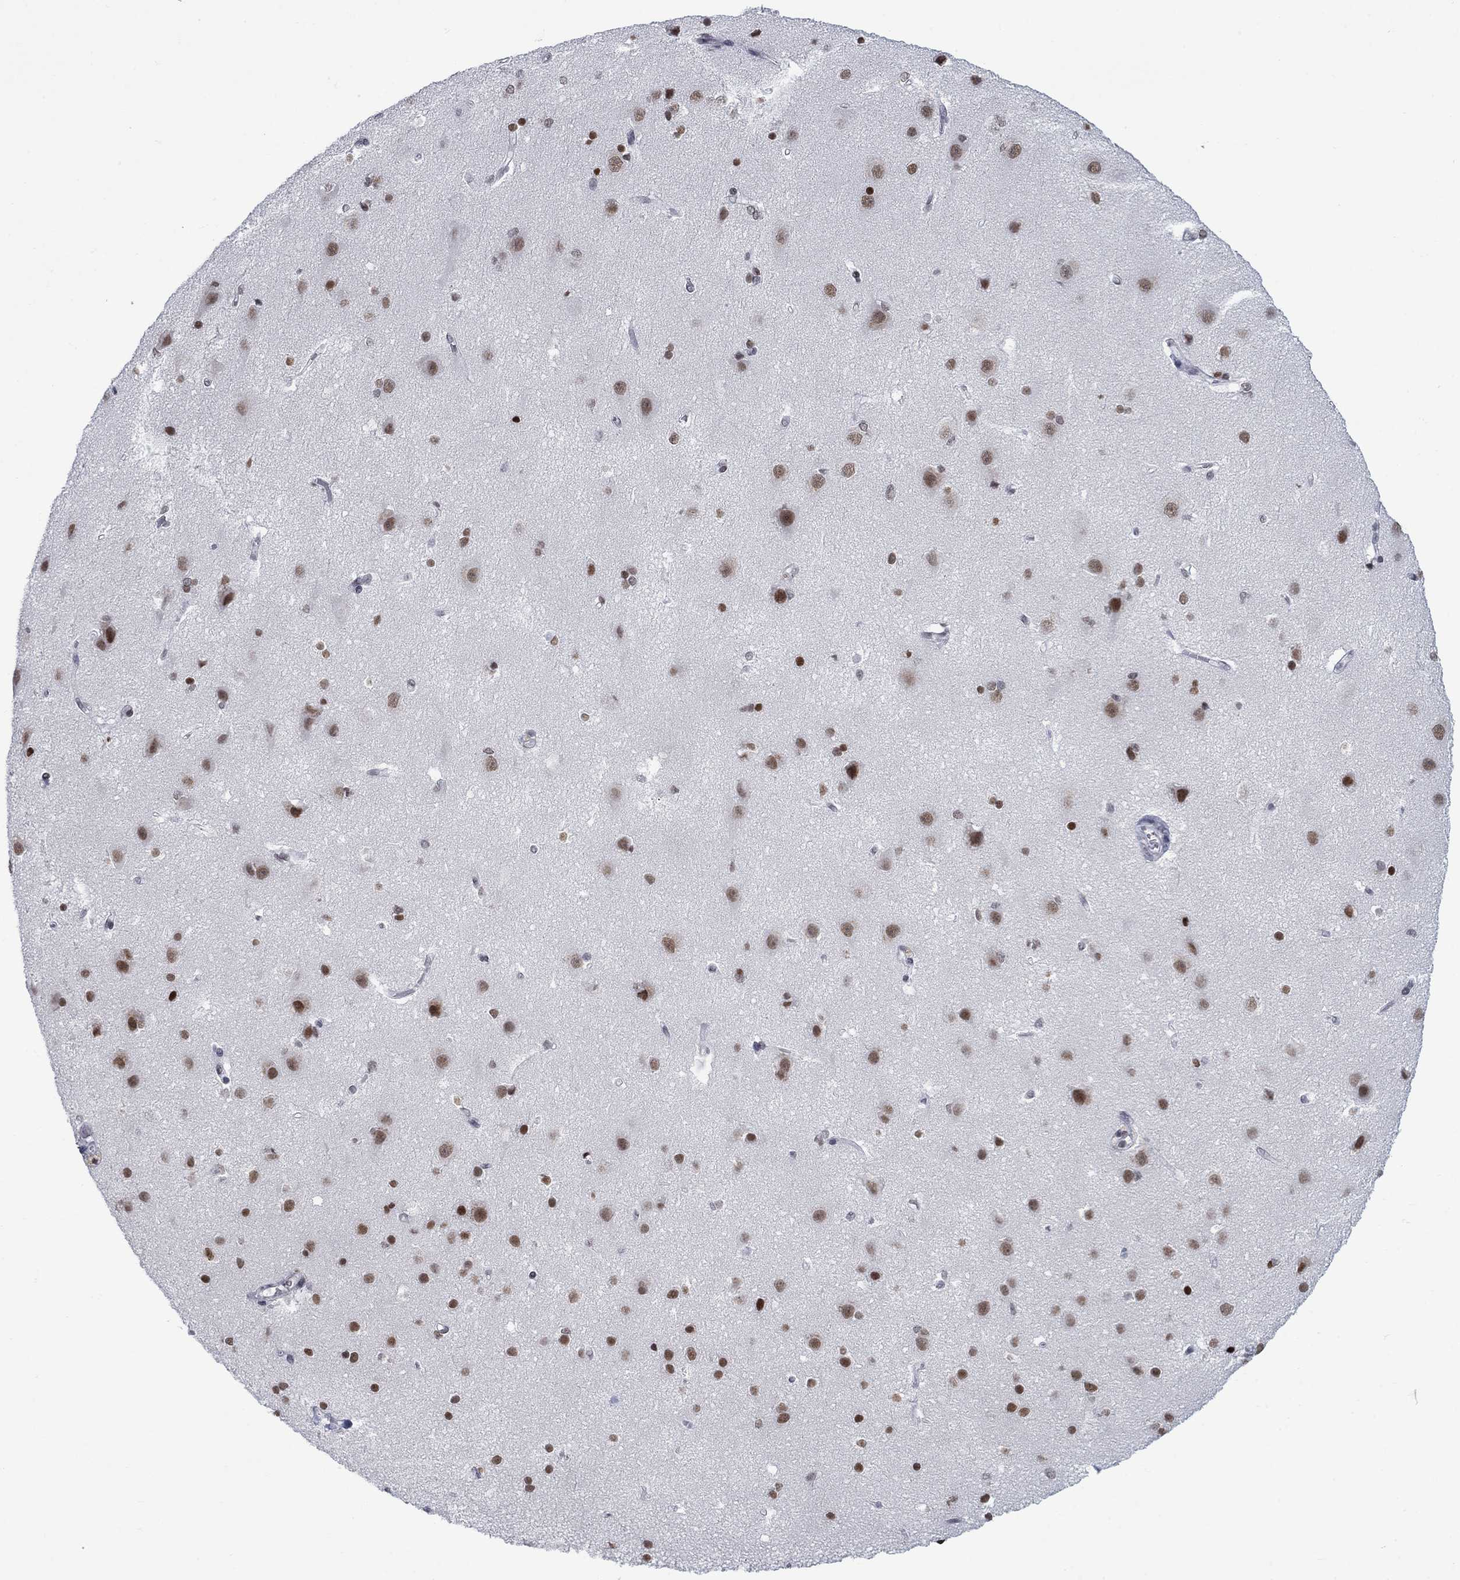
{"staining": {"intensity": "negative", "quantity": "none", "location": "none"}, "tissue": "cerebral cortex", "cell_type": "Endothelial cells", "image_type": "normal", "snomed": [{"axis": "morphology", "description": "Normal tissue, NOS"}, {"axis": "topography", "description": "Cerebral cortex"}], "caption": "Immunohistochemistry (IHC) of unremarkable cerebral cortex displays no expression in endothelial cells.", "gene": "NPAS3", "patient": {"sex": "male", "age": 37}}